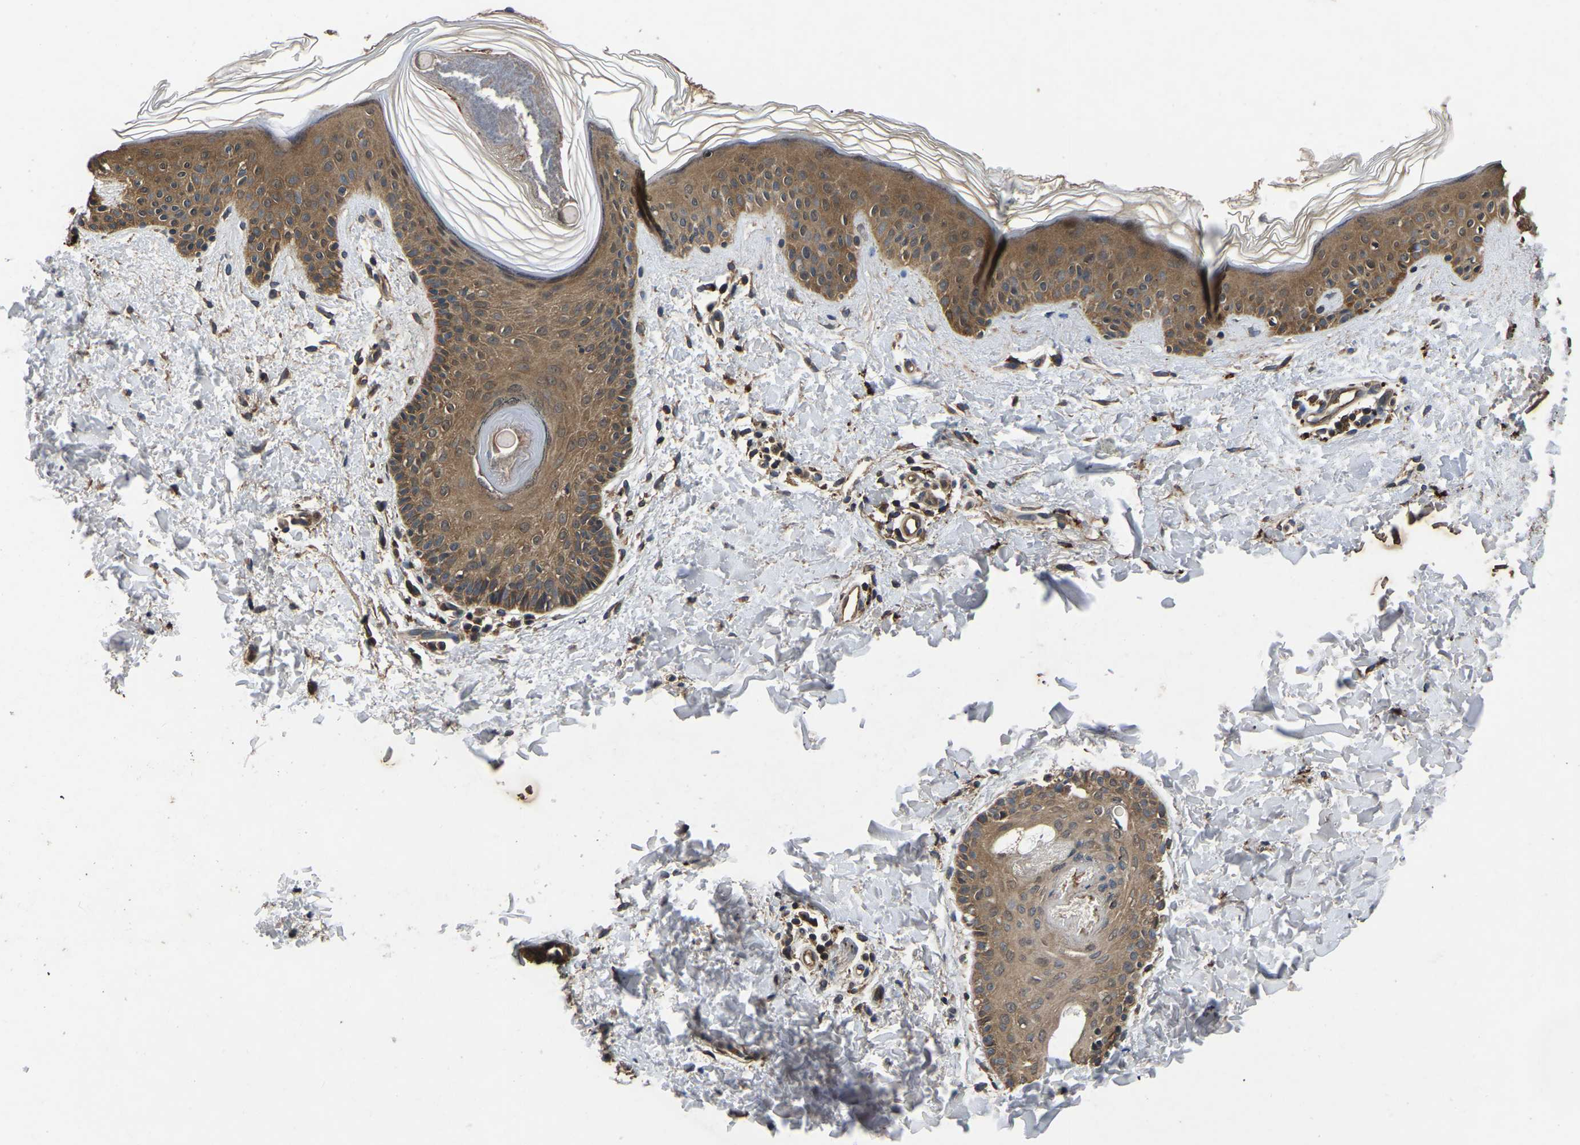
{"staining": {"intensity": "moderate", "quantity": ">75%", "location": "cytoplasmic/membranous"}, "tissue": "skin", "cell_type": "Fibroblasts", "image_type": "normal", "snomed": [{"axis": "morphology", "description": "Normal tissue, NOS"}, {"axis": "topography", "description": "Skin"}], "caption": "Immunohistochemical staining of benign skin exhibits >75% levels of moderate cytoplasmic/membranous protein staining in about >75% of fibroblasts.", "gene": "CRYZL1", "patient": {"sex": "male", "age": 40}}